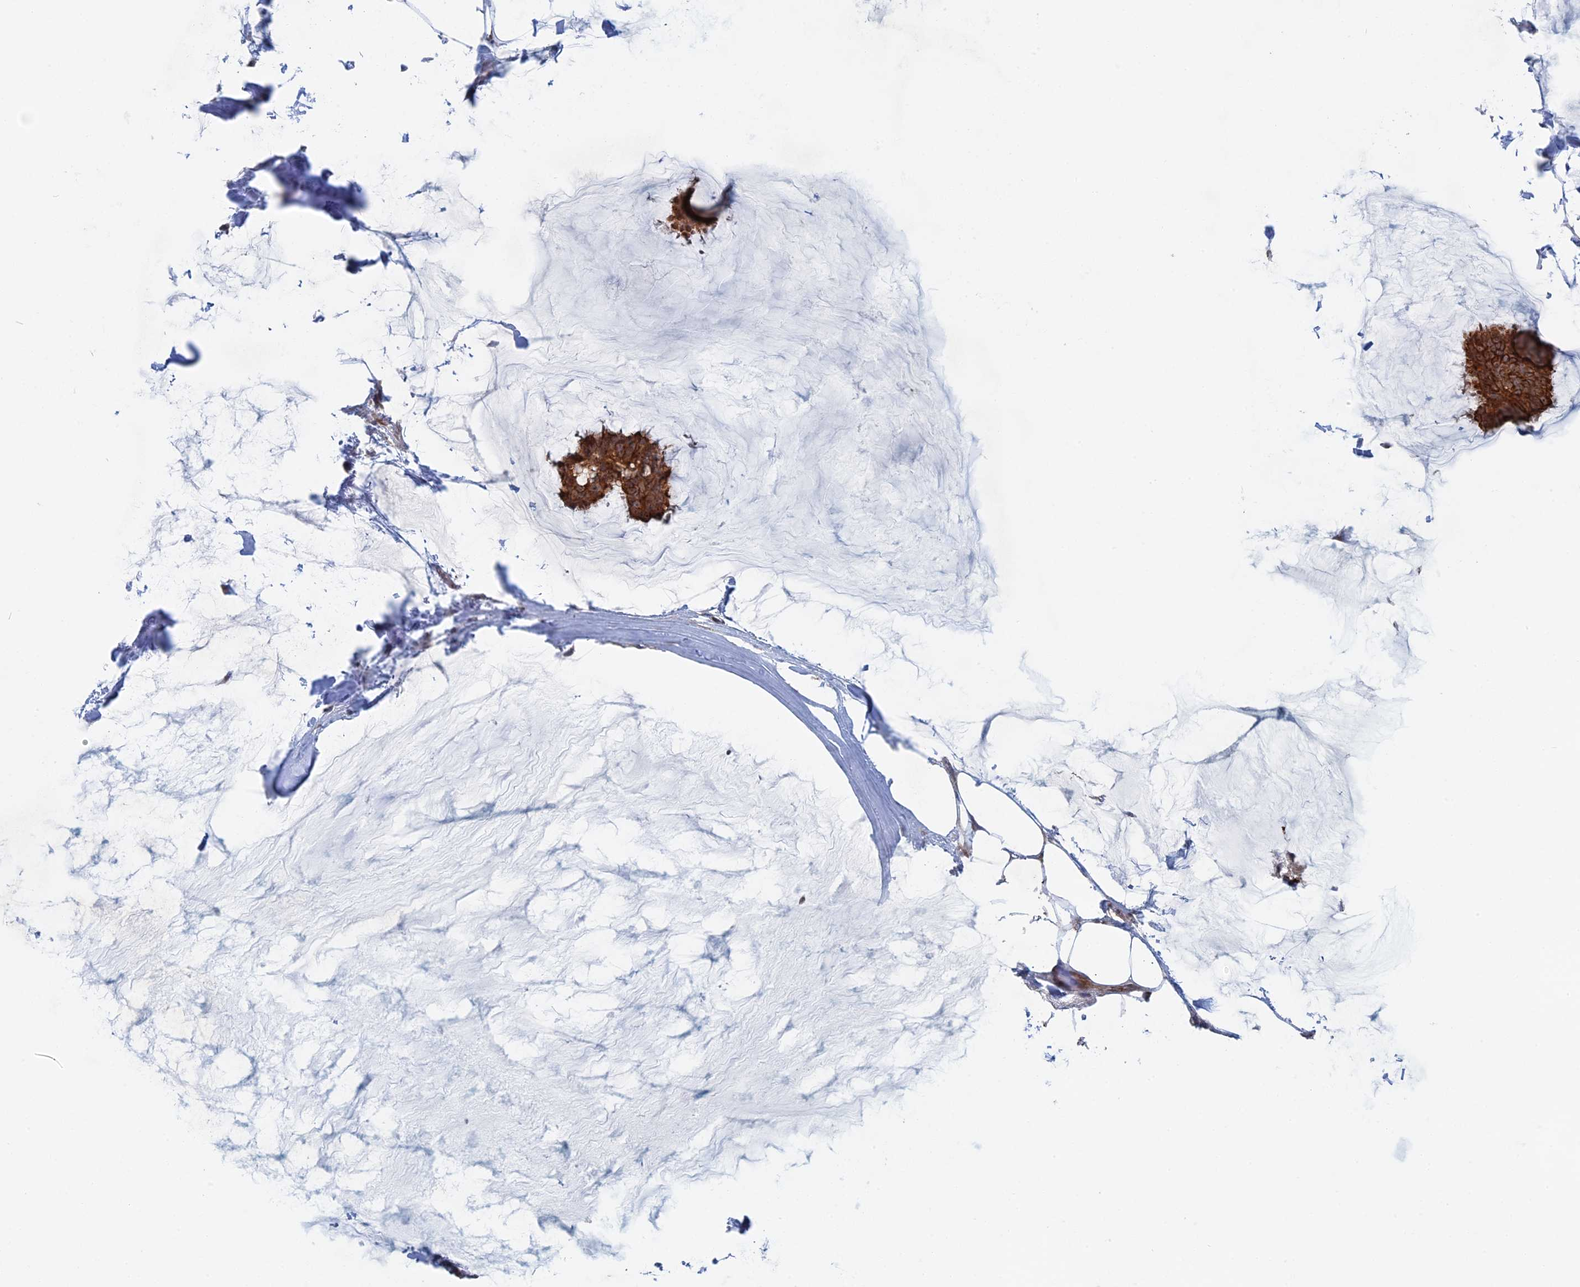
{"staining": {"intensity": "strong", "quantity": ">75%", "location": "cytoplasmic/membranous"}, "tissue": "breast cancer", "cell_type": "Tumor cells", "image_type": "cancer", "snomed": [{"axis": "morphology", "description": "Duct carcinoma"}, {"axis": "topography", "description": "Breast"}], "caption": "Tumor cells display strong cytoplasmic/membranous staining in approximately >75% of cells in breast cancer (invasive ductal carcinoma). The staining is performed using DAB (3,3'-diaminobenzidine) brown chromogen to label protein expression. The nuclei are counter-stained blue using hematoxylin.", "gene": "IL7", "patient": {"sex": "female", "age": 93}}